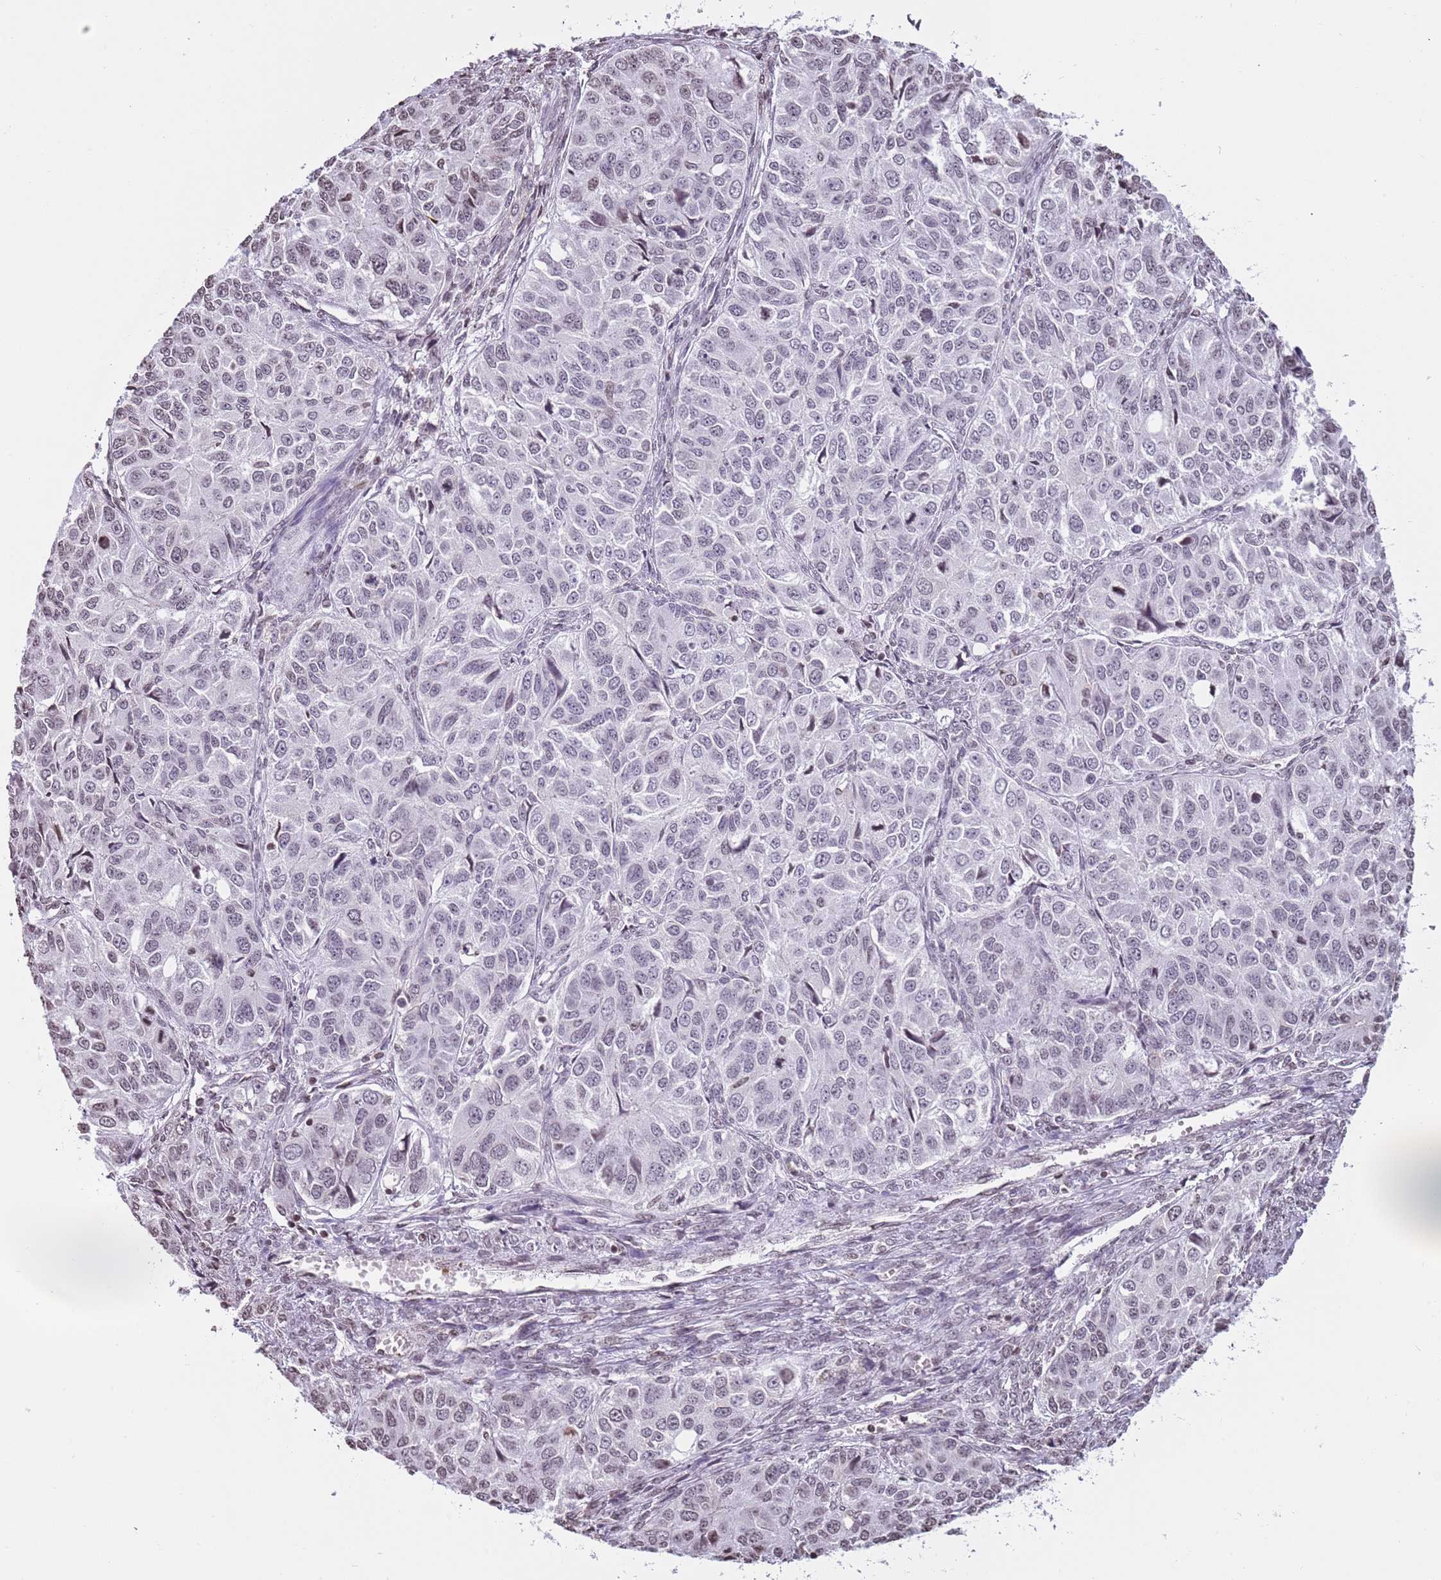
{"staining": {"intensity": "weak", "quantity": "<25%", "location": "nuclear"}, "tissue": "ovarian cancer", "cell_type": "Tumor cells", "image_type": "cancer", "snomed": [{"axis": "morphology", "description": "Carcinoma, endometroid"}, {"axis": "topography", "description": "Ovary"}], "caption": "This photomicrograph is of ovarian endometroid carcinoma stained with immunohistochemistry to label a protein in brown with the nuclei are counter-stained blue. There is no positivity in tumor cells. (Immunohistochemistry (ihc), brightfield microscopy, high magnification).", "gene": "KPNA3", "patient": {"sex": "female", "age": 51}}